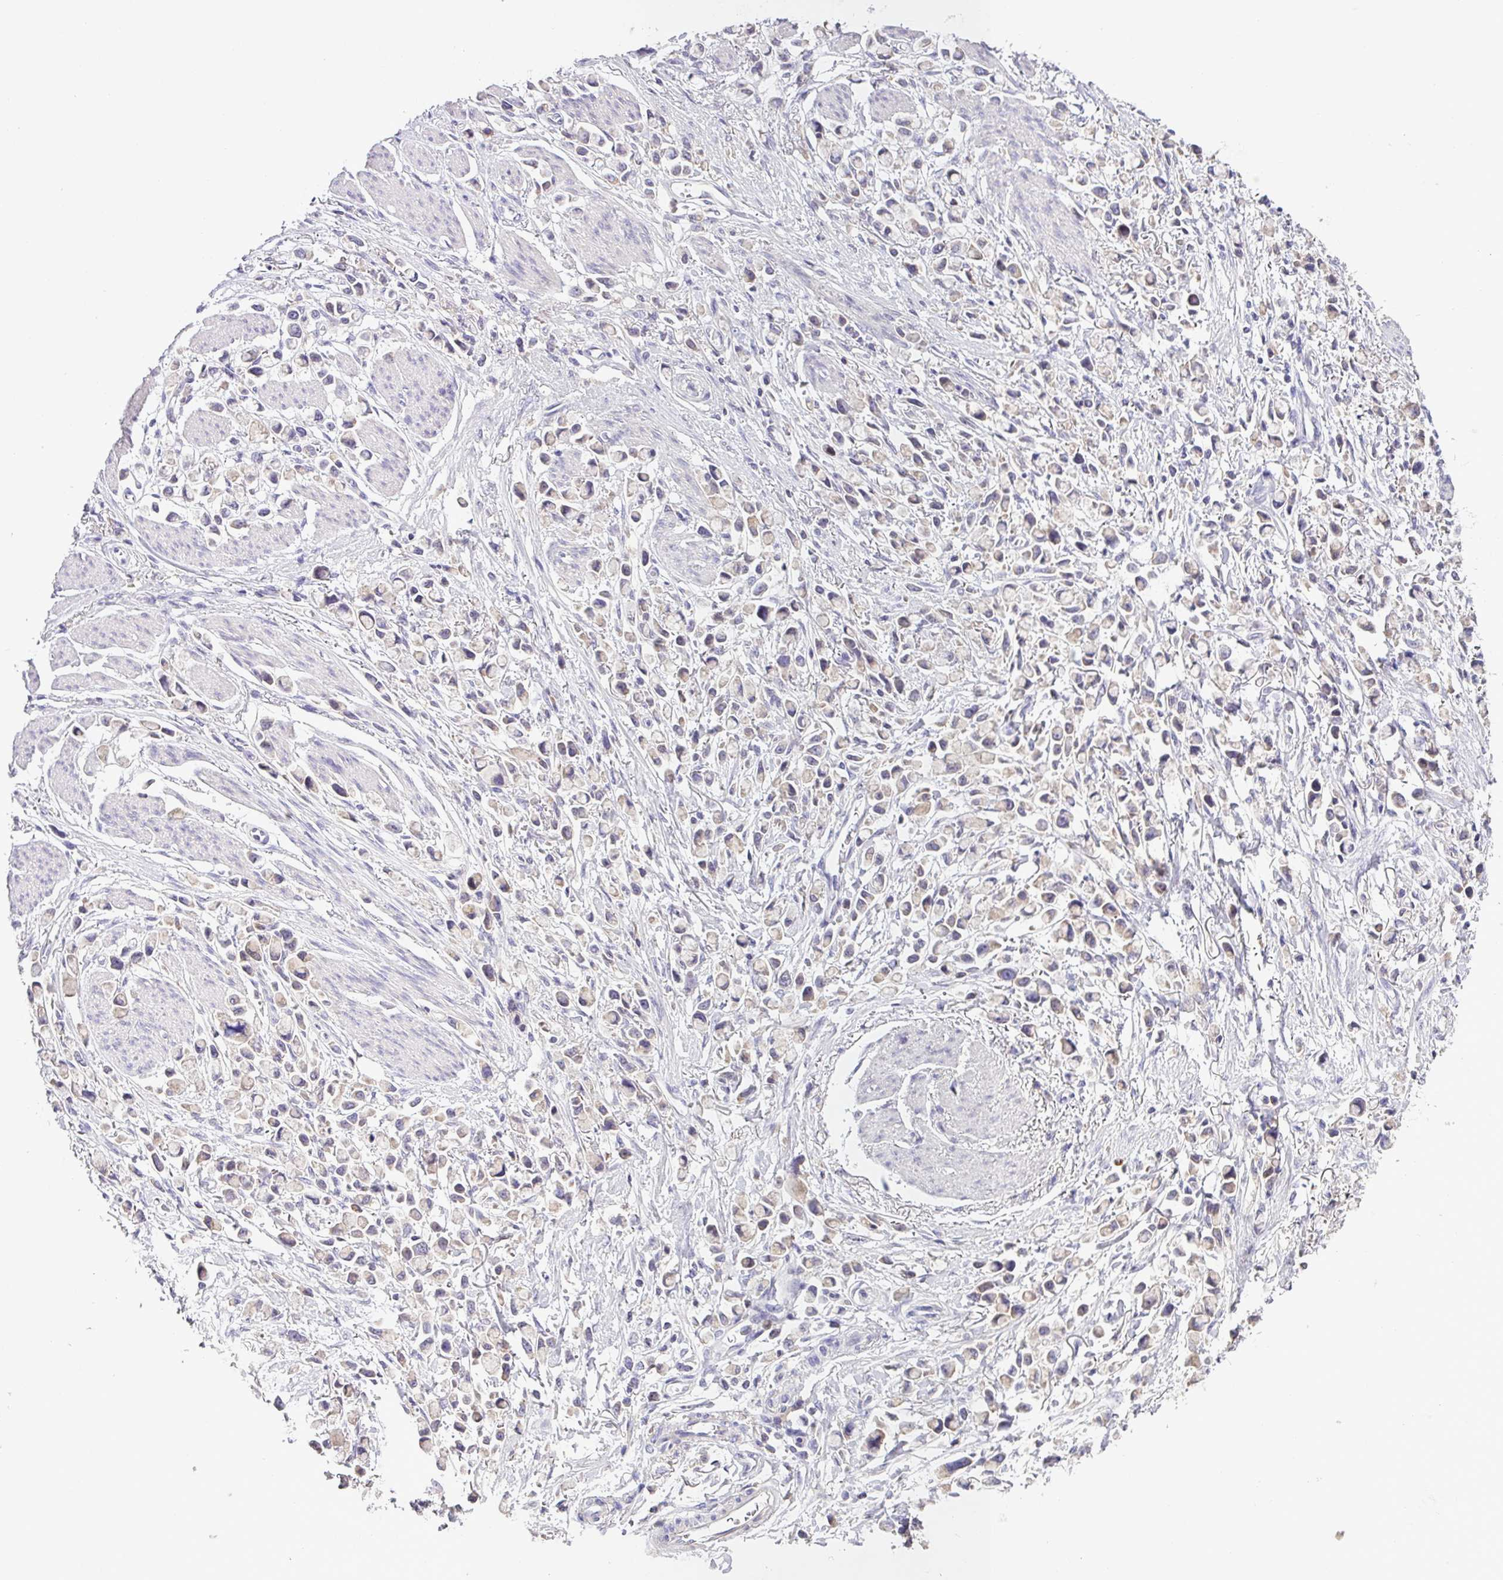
{"staining": {"intensity": "weak", "quantity": "<25%", "location": "cytoplasmic/membranous"}, "tissue": "stomach cancer", "cell_type": "Tumor cells", "image_type": "cancer", "snomed": [{"axis": "morphology", "description": "Adenocarcinoma, NOS"}, {"axis": "topography", "description": "Stomach"}], "caption": "IHC micrograph of human stomach cancer stained for a protein (brown), which demonstrates no staining in tumor cells.", "gene": "SFTPB", "patient": {"sex": "female", "age": 81}}